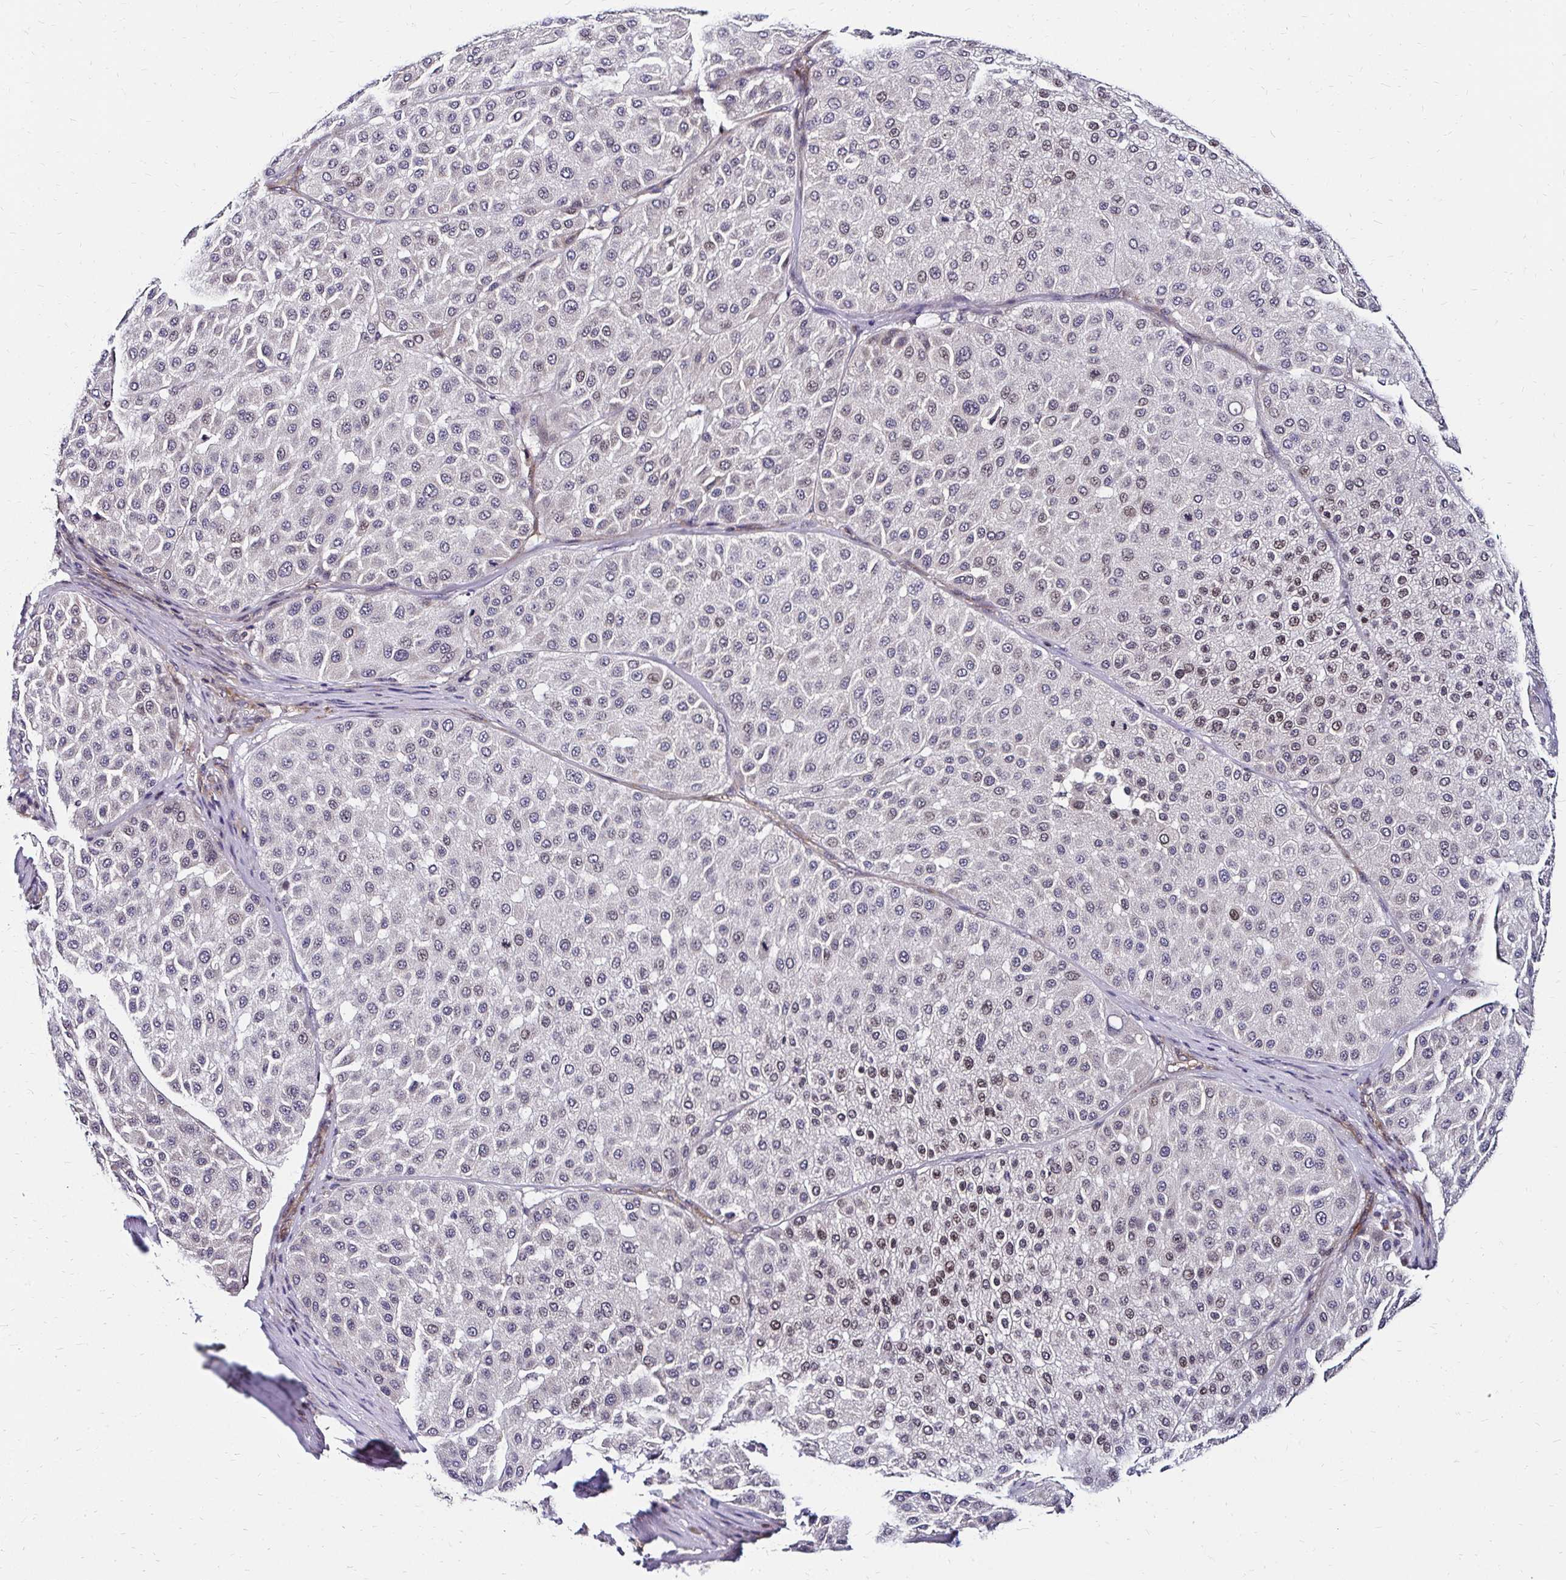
{"staining": {"intensity": "moderate", "quantity": "<25%", "location": "nuclear"}, "tissue": "melanoma", "cell_type": "Tumor cells", "image_type": "cancer", "snomed": [{"axis": "morphology", "description": "Malignant melanoma, Metastatic site"}, {"axis": "topography", "description": "Smooth muscle"}], "caption": "Melanoma tissue demonstrates moderate nuclear expression in about <25% of tumor cells The protein of interest is stained brown, and the nuclei are stained in blue (DAB (3,3'-diaminobenzidine) IHC with brightfield microscopy, high magnification).", "gene": "CBX7", "patient": {"sex": "male", "age": 41}}